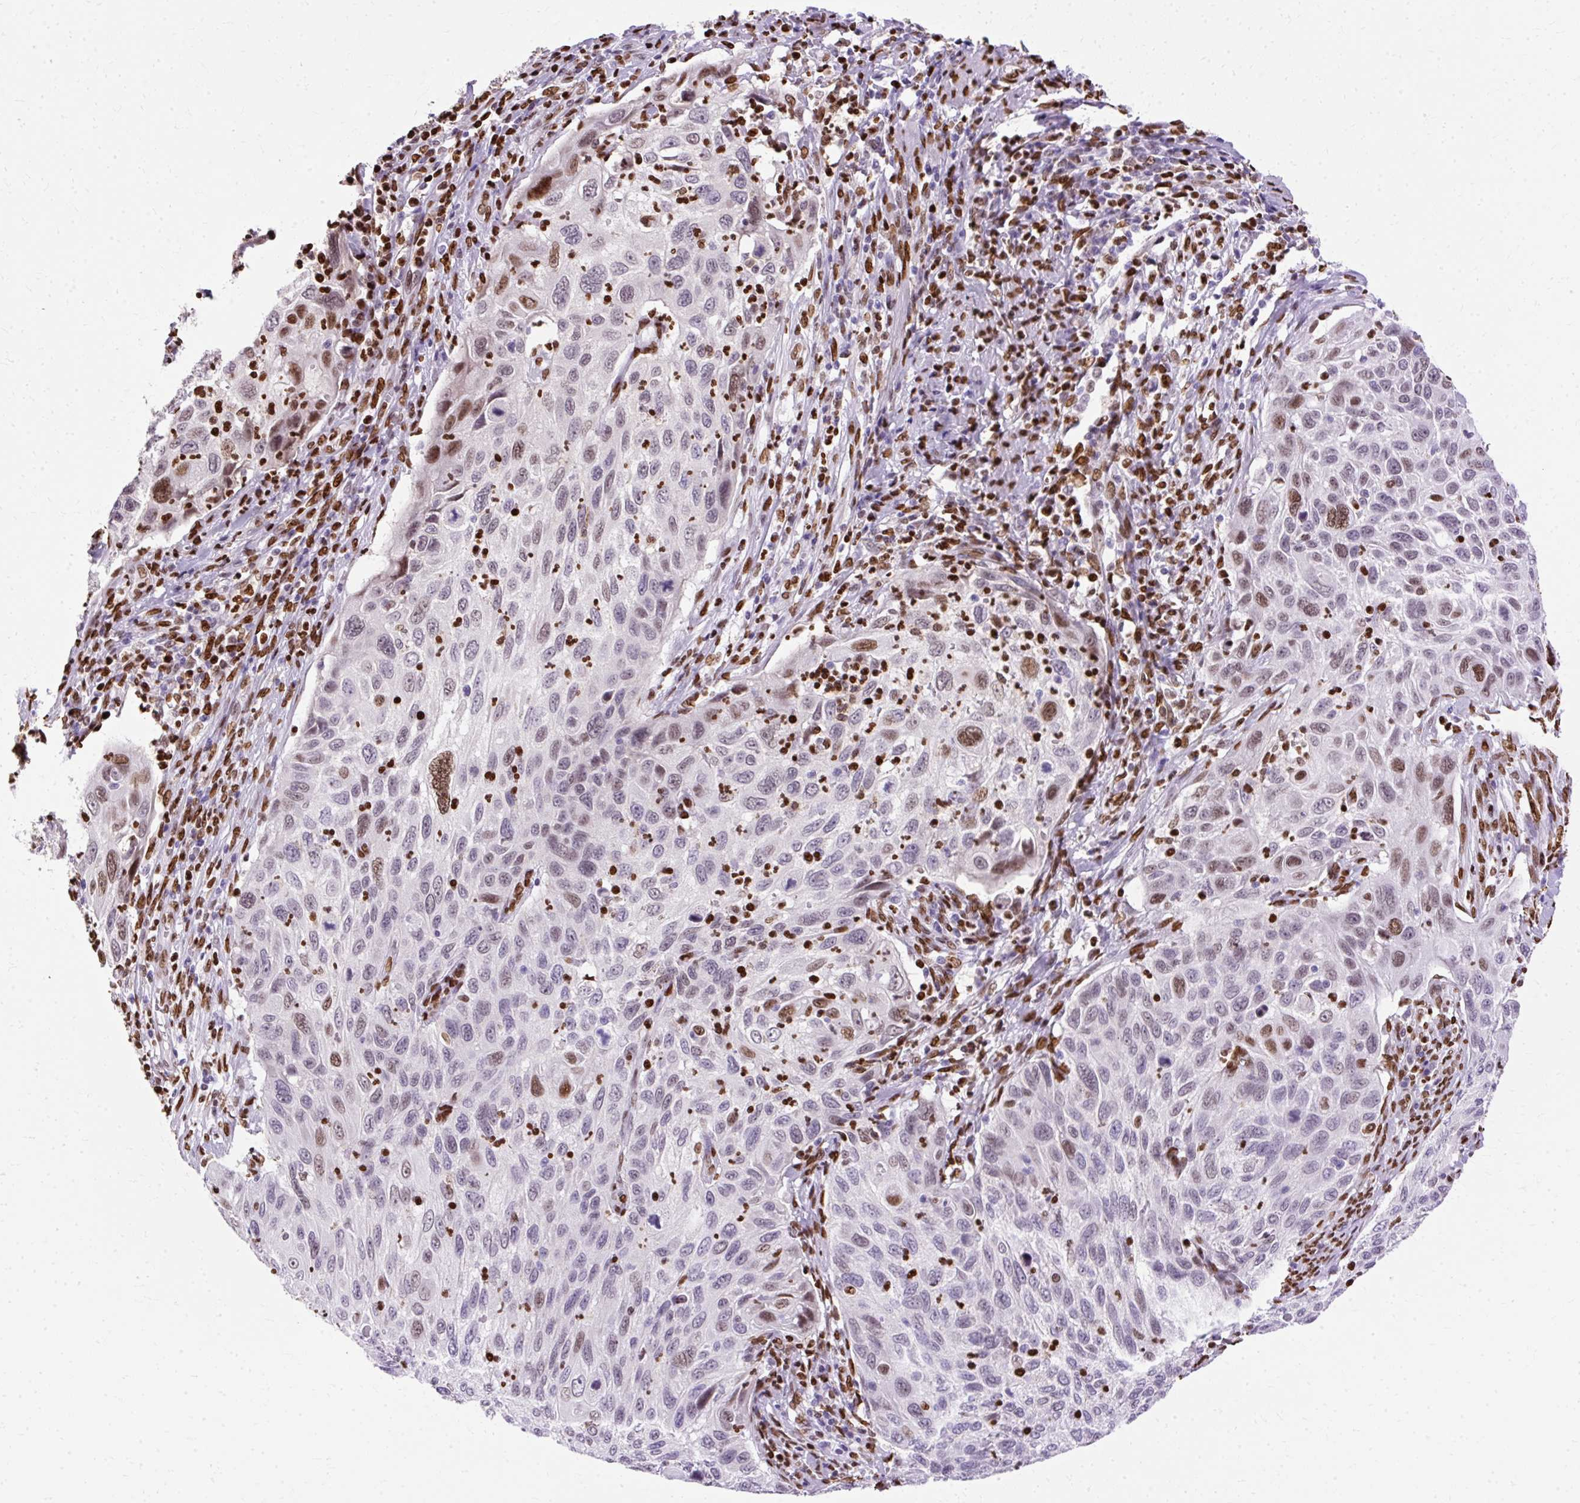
{"staining": {"intensity": "moderate", "quantity": "25%-75%", "location": "nuclear"}, "tissue": "cervical cancer", "cell_type": "Tumor cells", "image_type": "cancer", "snomed": [{"axis": "morphology", "description": "Squamous cell carcinoma, NOS"}, {"axis": "topography", "description": "Cervix"}], "caption": "Immunohistochemistry of human cervical cancer shows medium levels of moderate nuclear staining in about 25%-75% of tumor cells.", "gene": "TMEM184C", "patient": {"sex": "female", "age": 70}}